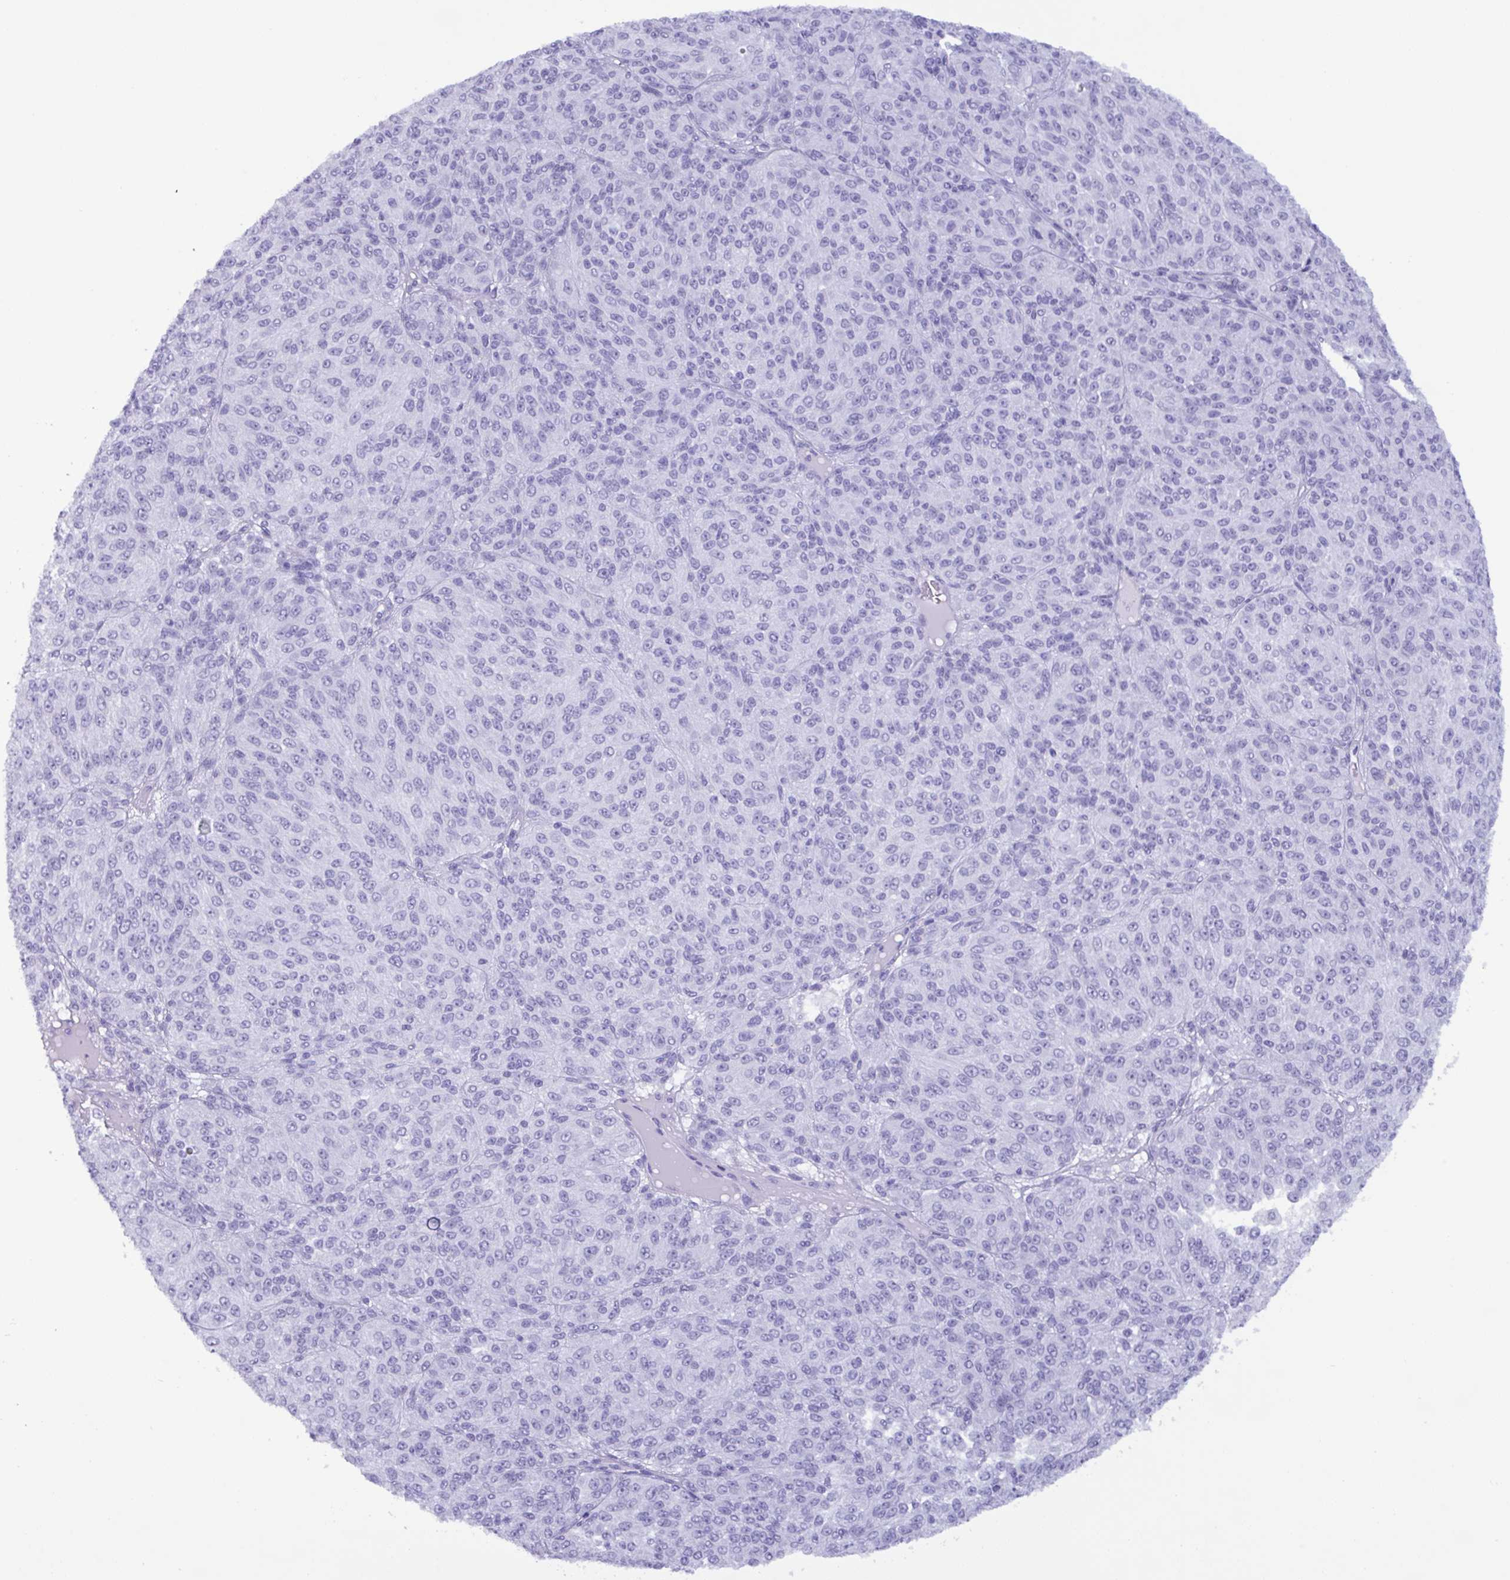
{"staining": {"intensity": "negative", "quantity": "none", "location": "none"}, "tissue": "melanoma", "cell_type": "Tumor cells", "image_type": "cancer", "snomed": [{"axis": "morphology", "description": "Malignant melanoma, Metastatic site"}, {"axis": "topography", "description": "Brain"}], "caption": "This micrograph is of melanoma stained with IHC to label a protein in brown with the nuclei are counter-stained blue. There is no staining in tumor cells.", "gene": "MRGPRG", "patient": {"sex": "female", "age": 56}}